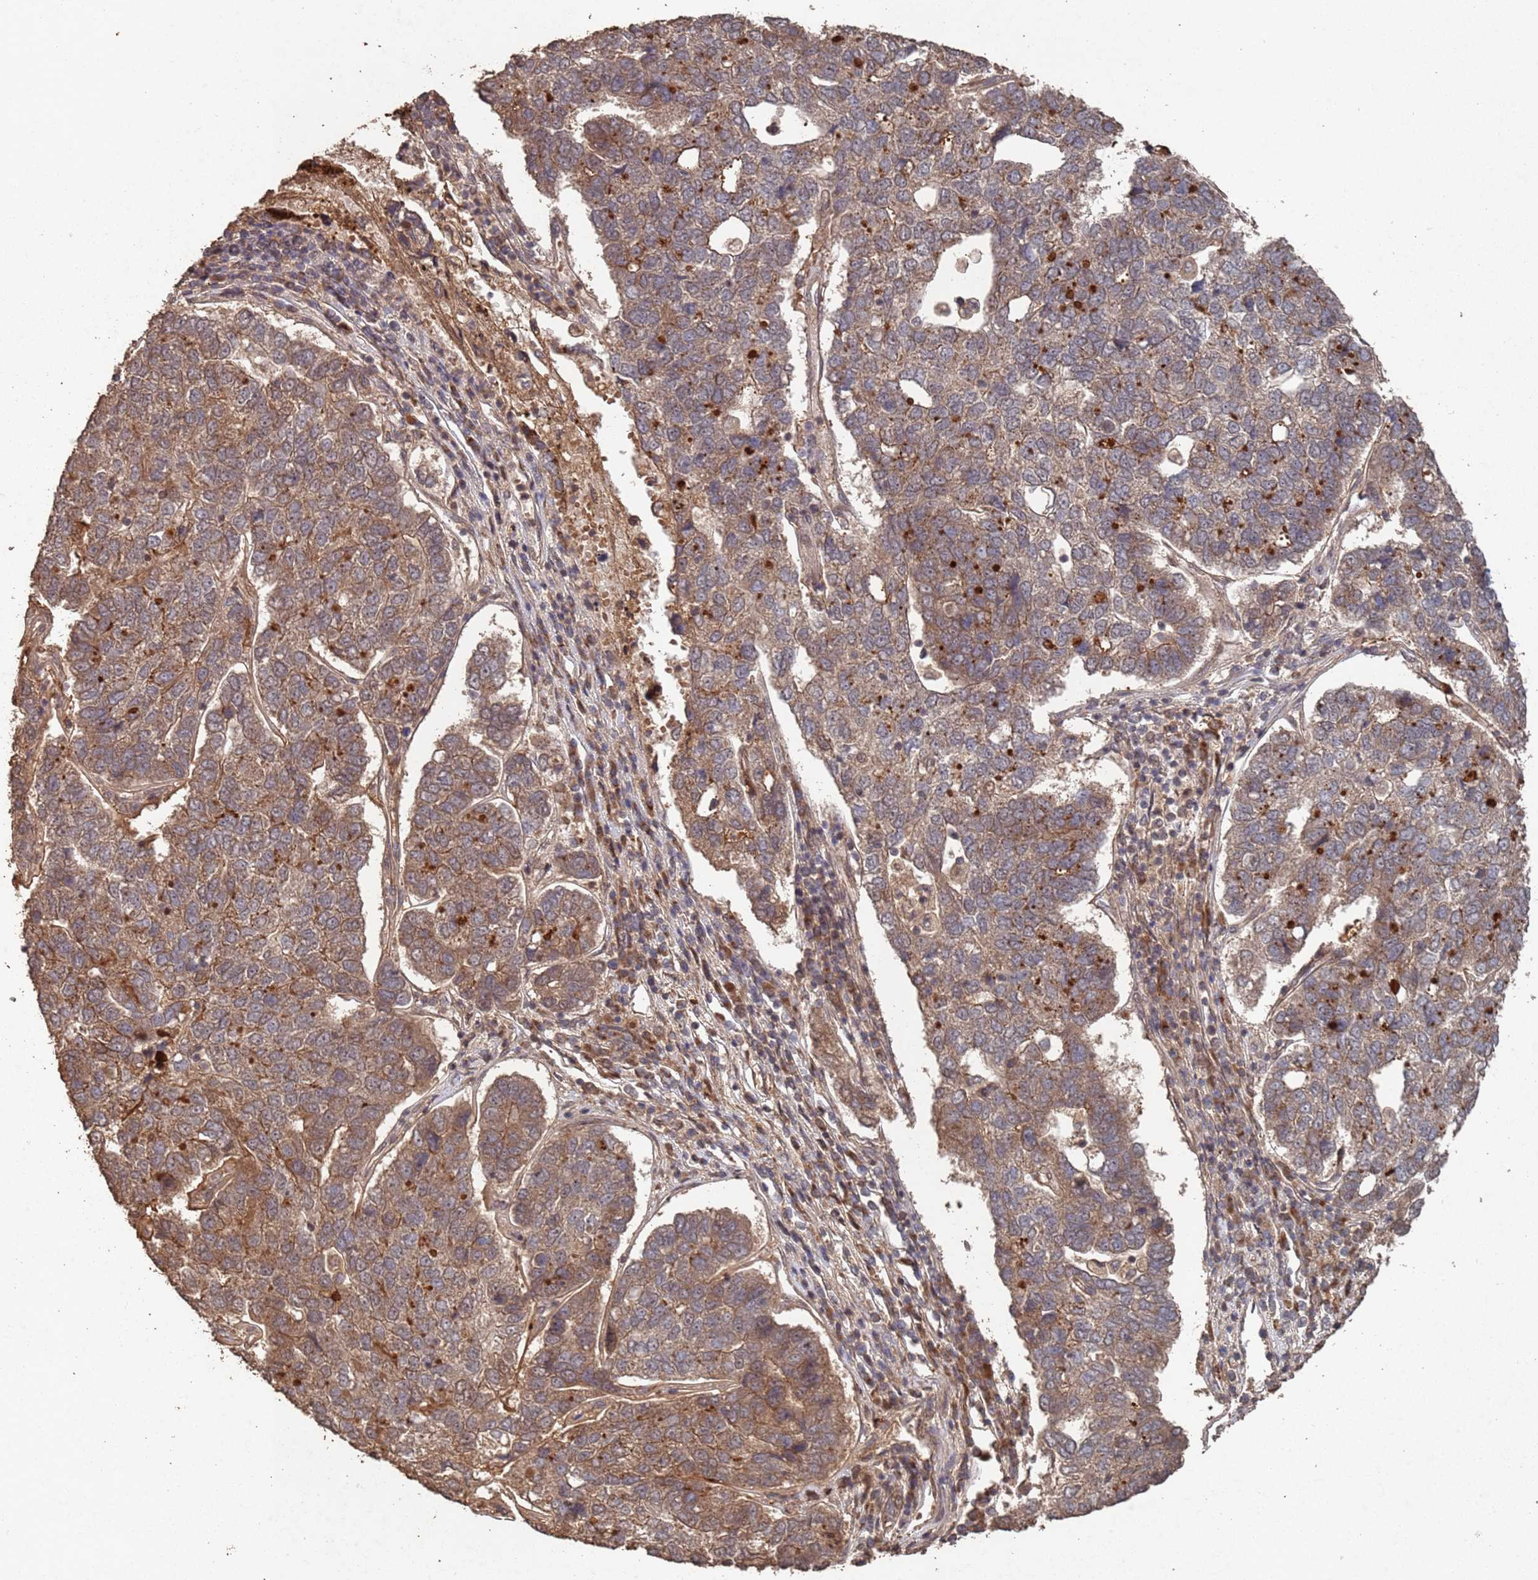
{"staining": {"intensity": "moderate", "quantity": ">75%", "location": "cytoplasmic/membranous"}, "tissue": "pancreatic cancer", "cell_type": "Tumor cells", "image_type": "cancer", "snomed": [{"axis": "morphology", "description": "Adenocarcinoma, NOS"}, {"axis": "topography", "description": "Pancreas"}], "caption": "High-power microscopy captured an immunohistochemistry (IHC) micrograph of pancreatic adenocarcinoma, revealing moderate cytoplasmic/membranous staining in about >75% of tumor cells.", "gene": "FRAT1", "patient": {"sex": "female", "age": 61}}